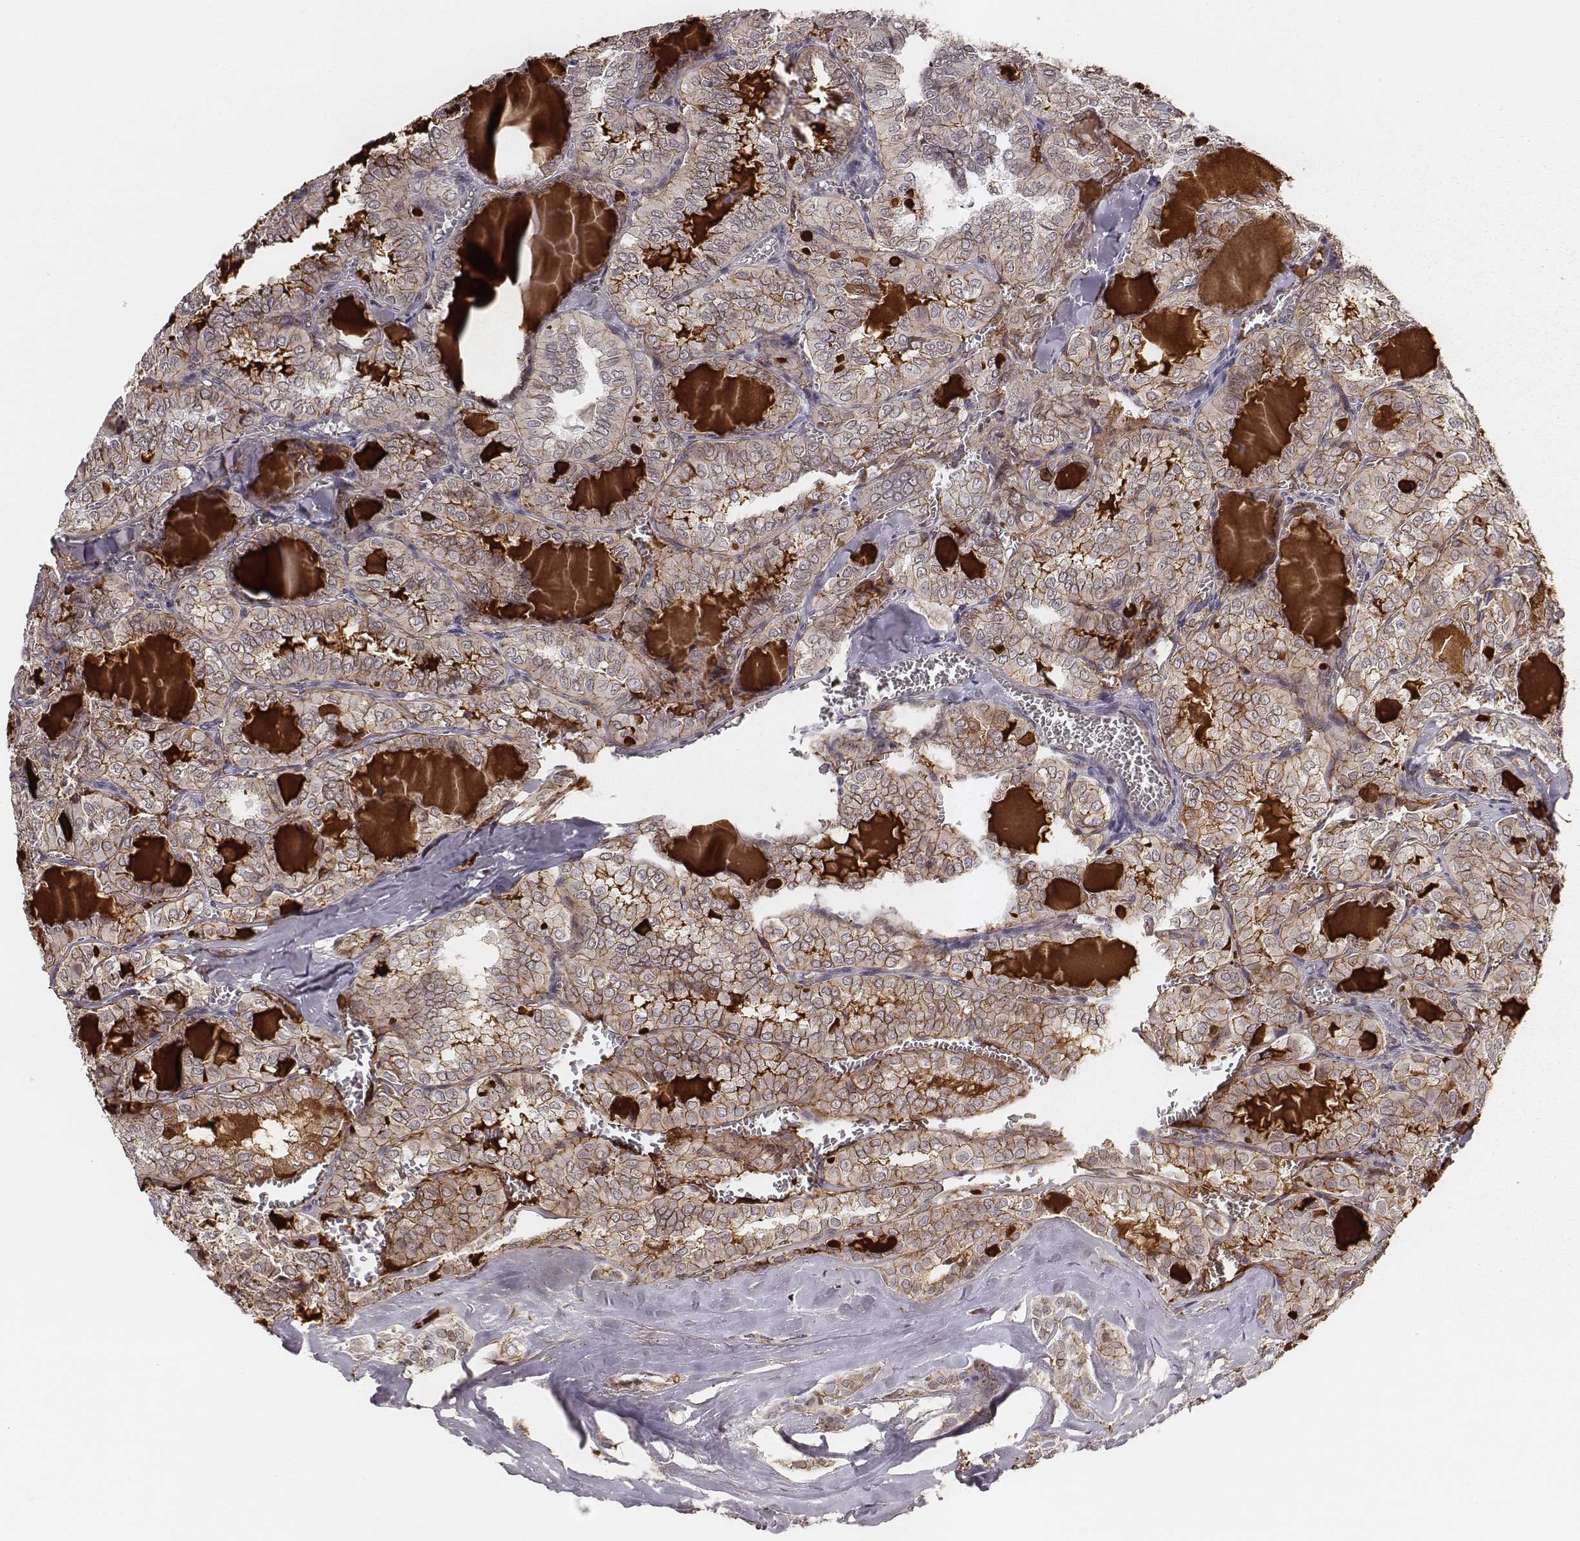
{"staining": {"intensity": "moderate", "quantity": ">75%", "location": "cytoplasmic/membranous"}, "tissue": "thyroid cancer", "cell_type": "Tumor cells", "image_type": "cancer", "snomed": [{"axis": "morphology", "description": "Papillary adenocarcinoma, NOS"}, {"axis": "topography", "description": "Thyroid gland"}], "caption": "Immunohistochemistry of human thyroid cancer (papillary adenocarcinoma) demonstrates medium levels of moderate cytoplasmic/membranous expression in about >75% of tumor cells. (DAB = brown stain, brightfield microscopy at high magnification).", "gene": "WDR59", "patient": {"sex": "female", "age": 41}}